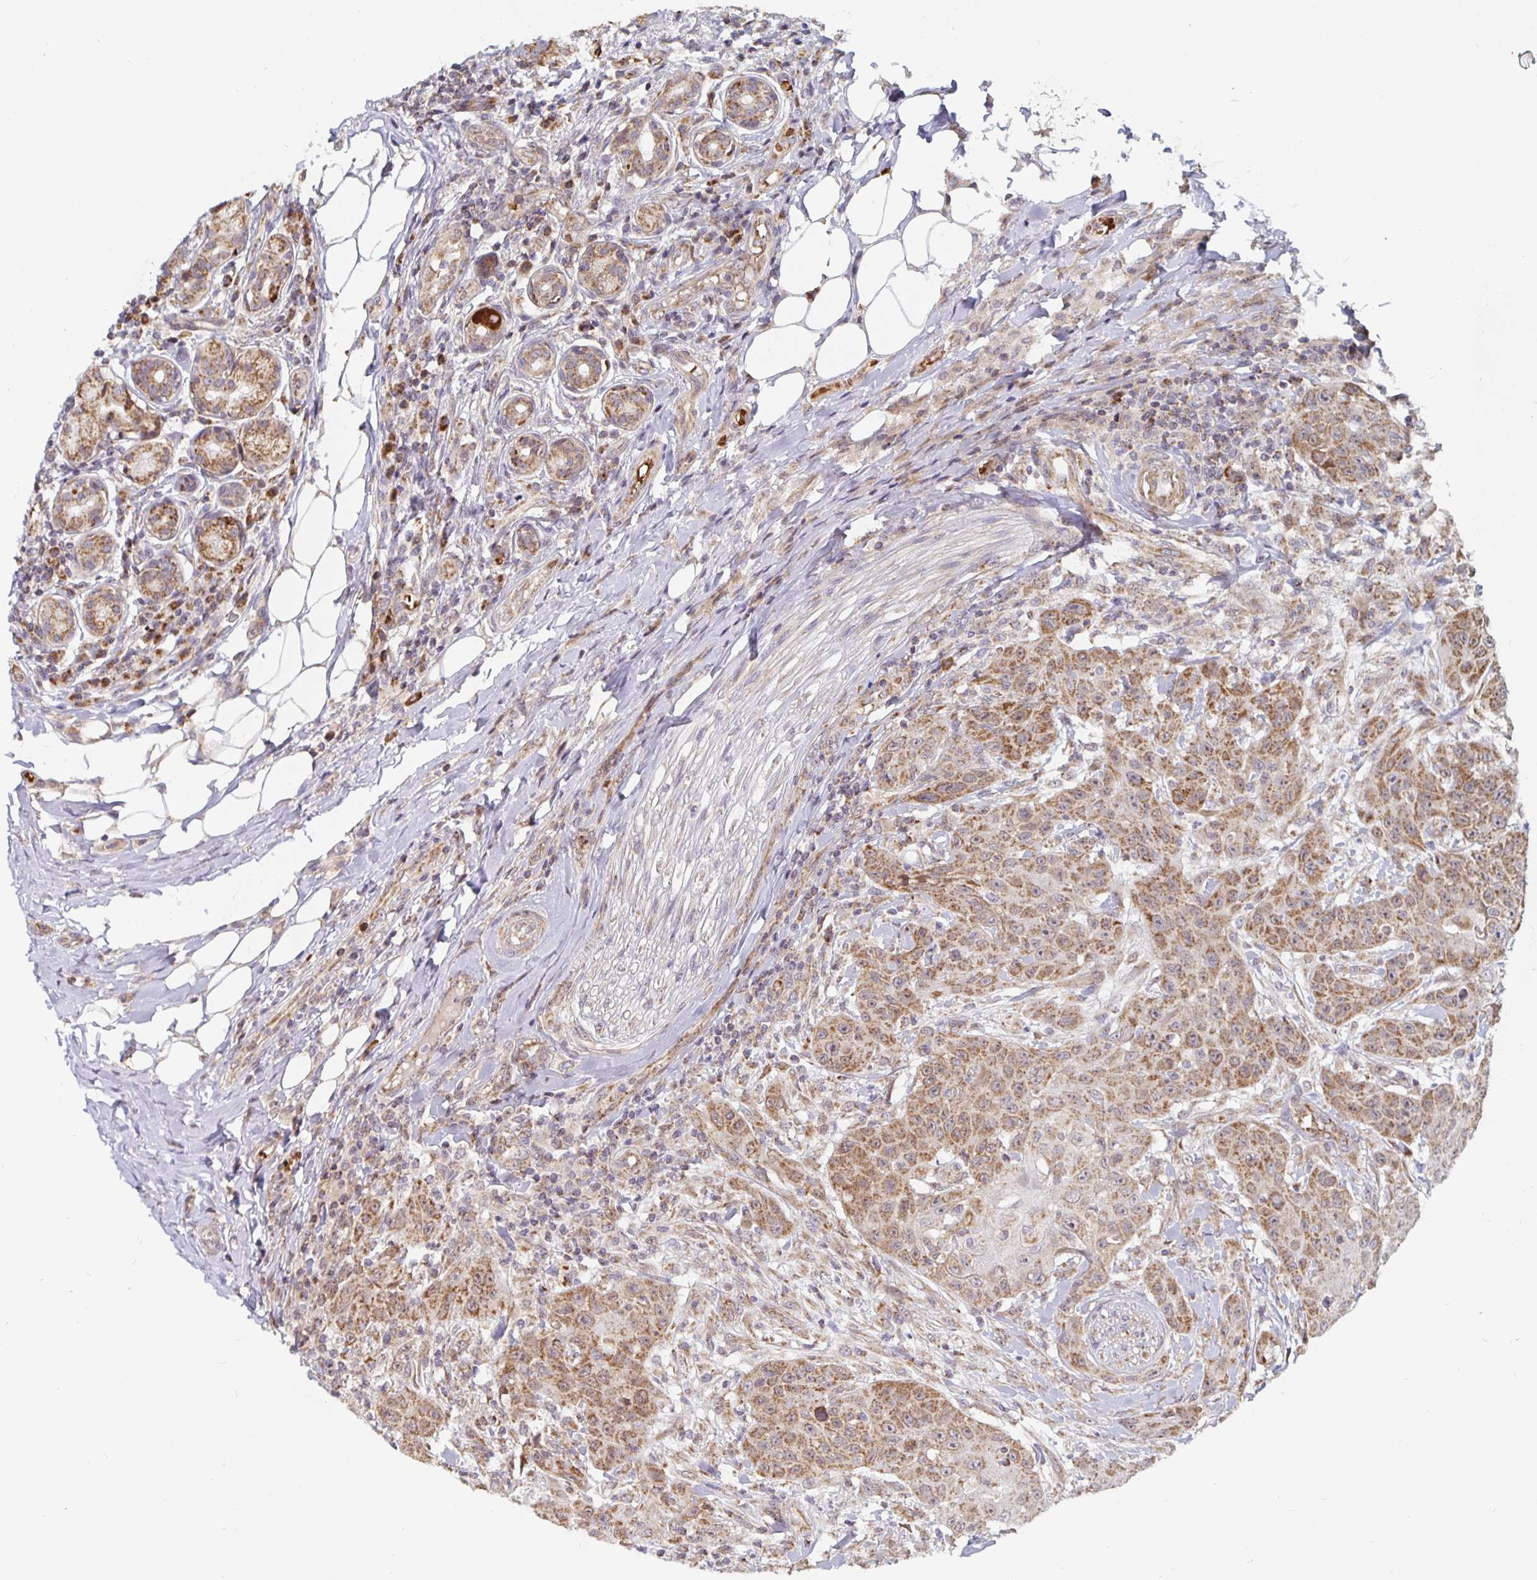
{"staining": {"intensity": "moderate", "quantity": ">75%", "location": "cytoplasmic/membranous"}, "tissue": "head and neck cancer", "cell_type": "Tumor cells", "image_type": "cancer", "snomed": [{"axis": "morphology", "description": "Normal tissue, NOS"}, {"axis": "morphology", "description": "Squamous cell carcinoma, NOS"}, {"axis": "topography", "description": "Oral tissue"}, {"axis": "topography", "description": "Head-Neck"}], "caption": "Head and neck cancer (squamous cell carcinoma) was stained to show a protein in brown. There is medium levels of moderate cytoplasmic/membranous staining in about >75% of tumor cells. (IHC, brightfield microscopy, high magnification).", "gene": "MRPL28", "patient": {"sex": "female", "age": 55}}